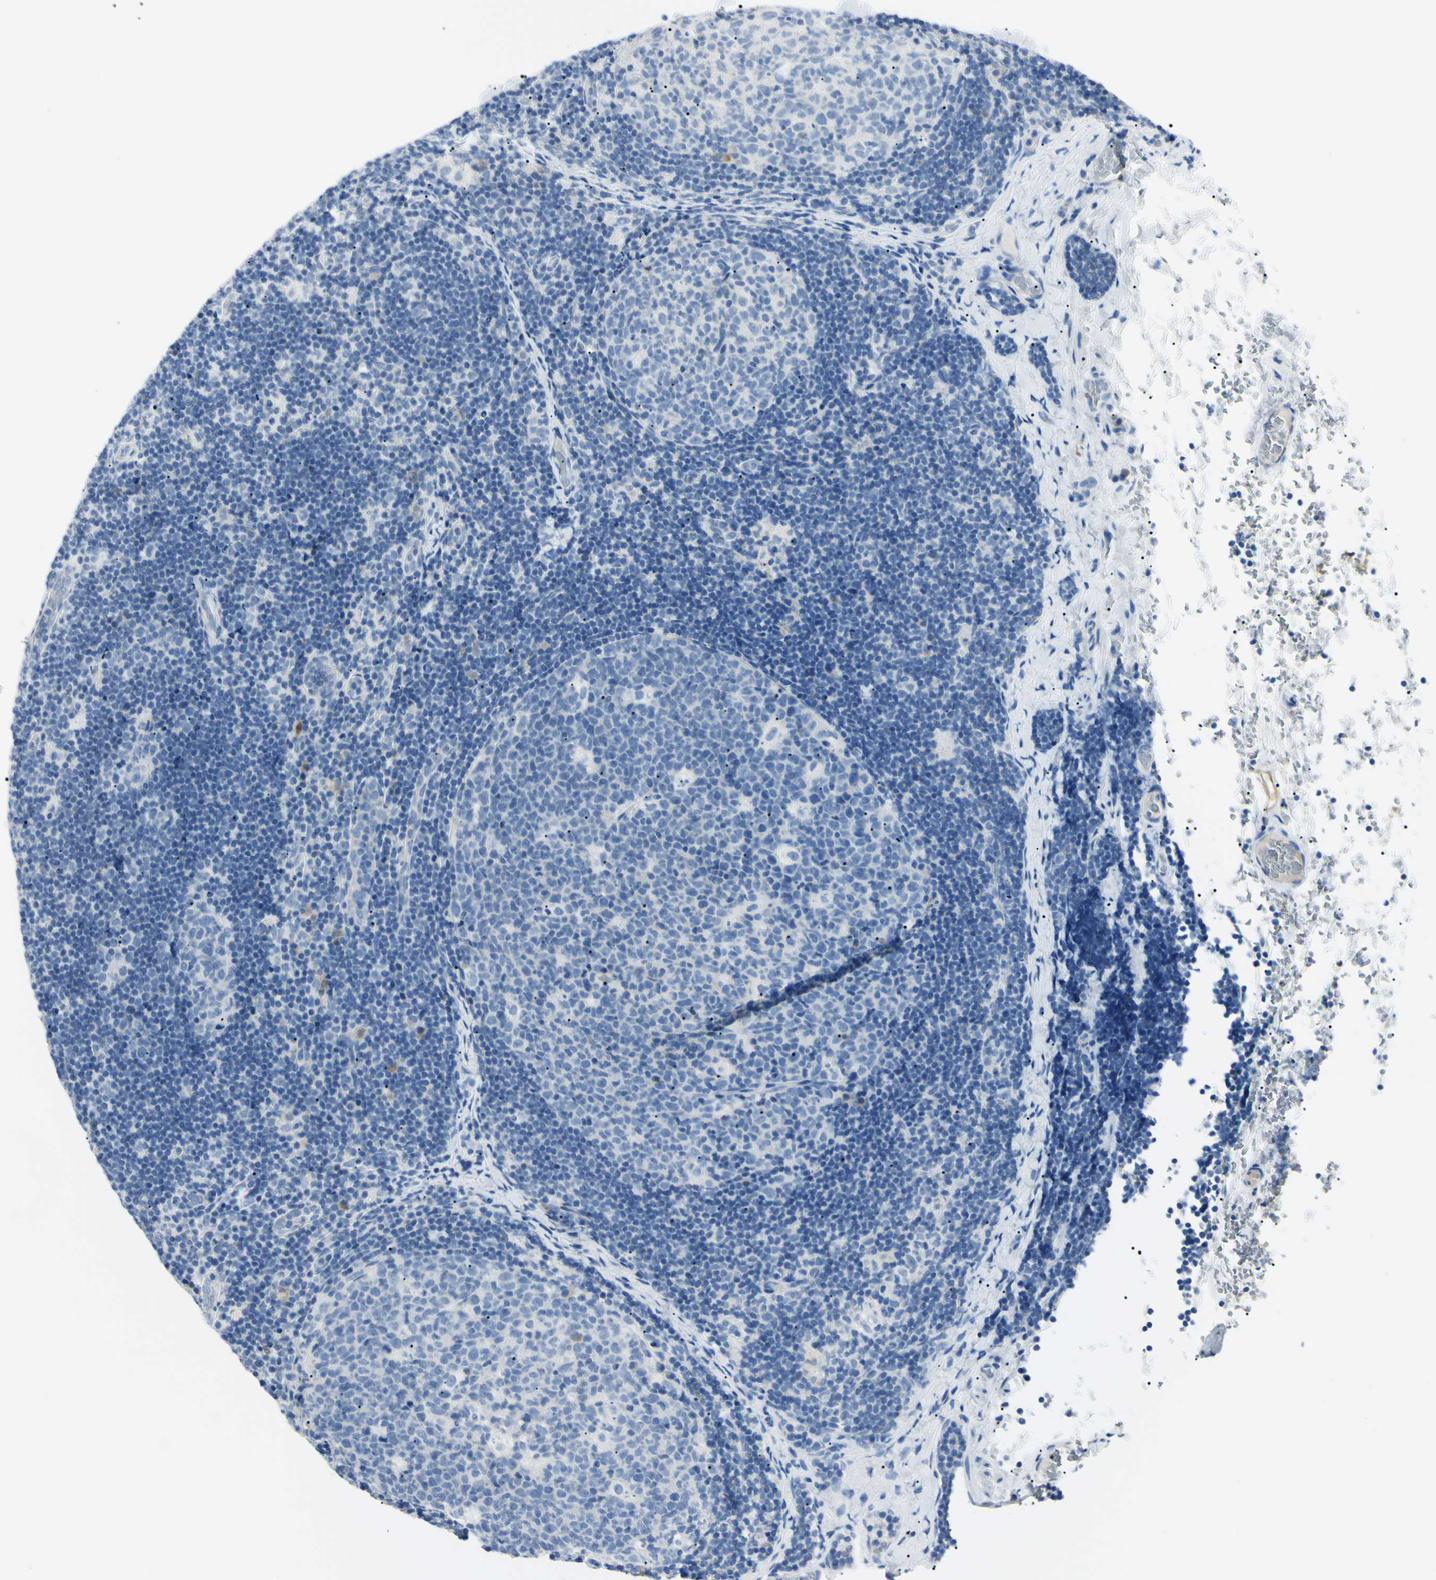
{"staining": {"intensity": "negative", "quantity": "none", "location": "none"}, "tissue": "lymph node", "cell_type": "Germinal center cells", "image_type": "normal", "snomed": [{"axis": "morphology", "description": "Normal tissue, NOS"}, {"axis": "topography", "description": "Lymph node"}], "caption": "Human lymph node stained for a protein using immunohistochemistry (IHC) demonstrates no positivity in germinal center cells.", "gene": "CA2", "patient": {"sex": "female", "age": 14}}